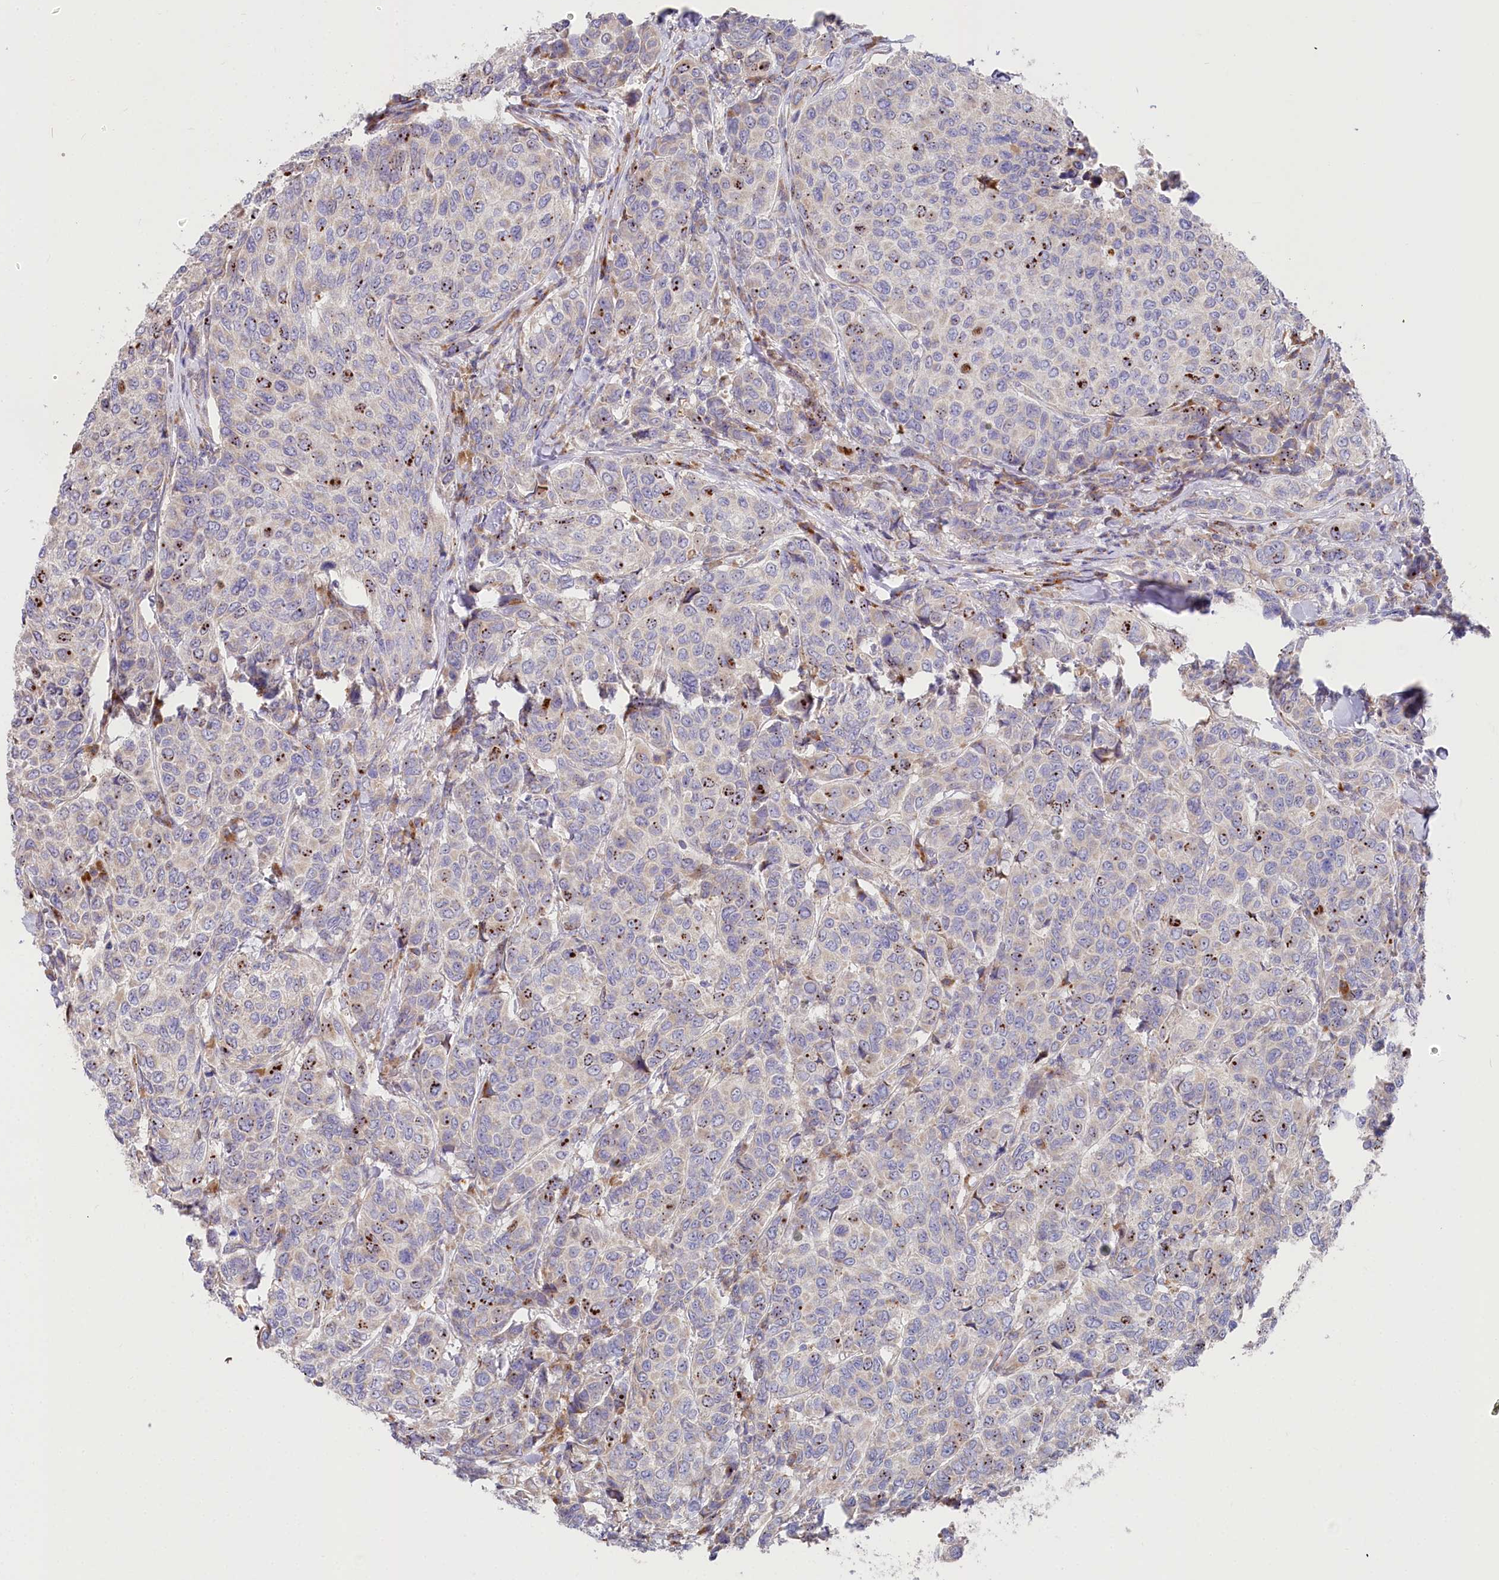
{"staining": {"intensity": "moderate", "quantity": "25%-75%", "location": "cytoplasmic/membranous"}, "tissue": "breast cancer", "cell_type": "Tumor cells", "image_type": "cancer", "snomed": [{"axis": "morphology", "description": "Duct carcinoma"}, {"axis": "topography", "description": "Breast"}], "caption": "A medium amount of moderate cytoplasmic/membranous staining is present in approximately 25%-75% of tumor cells in breast cancer (intraductal carcinoma) tissue. (IHC, brightfield microscopy, high magnification).", "gene": "POGLUT1", "patient": {"sex": "female", "age": 55}}